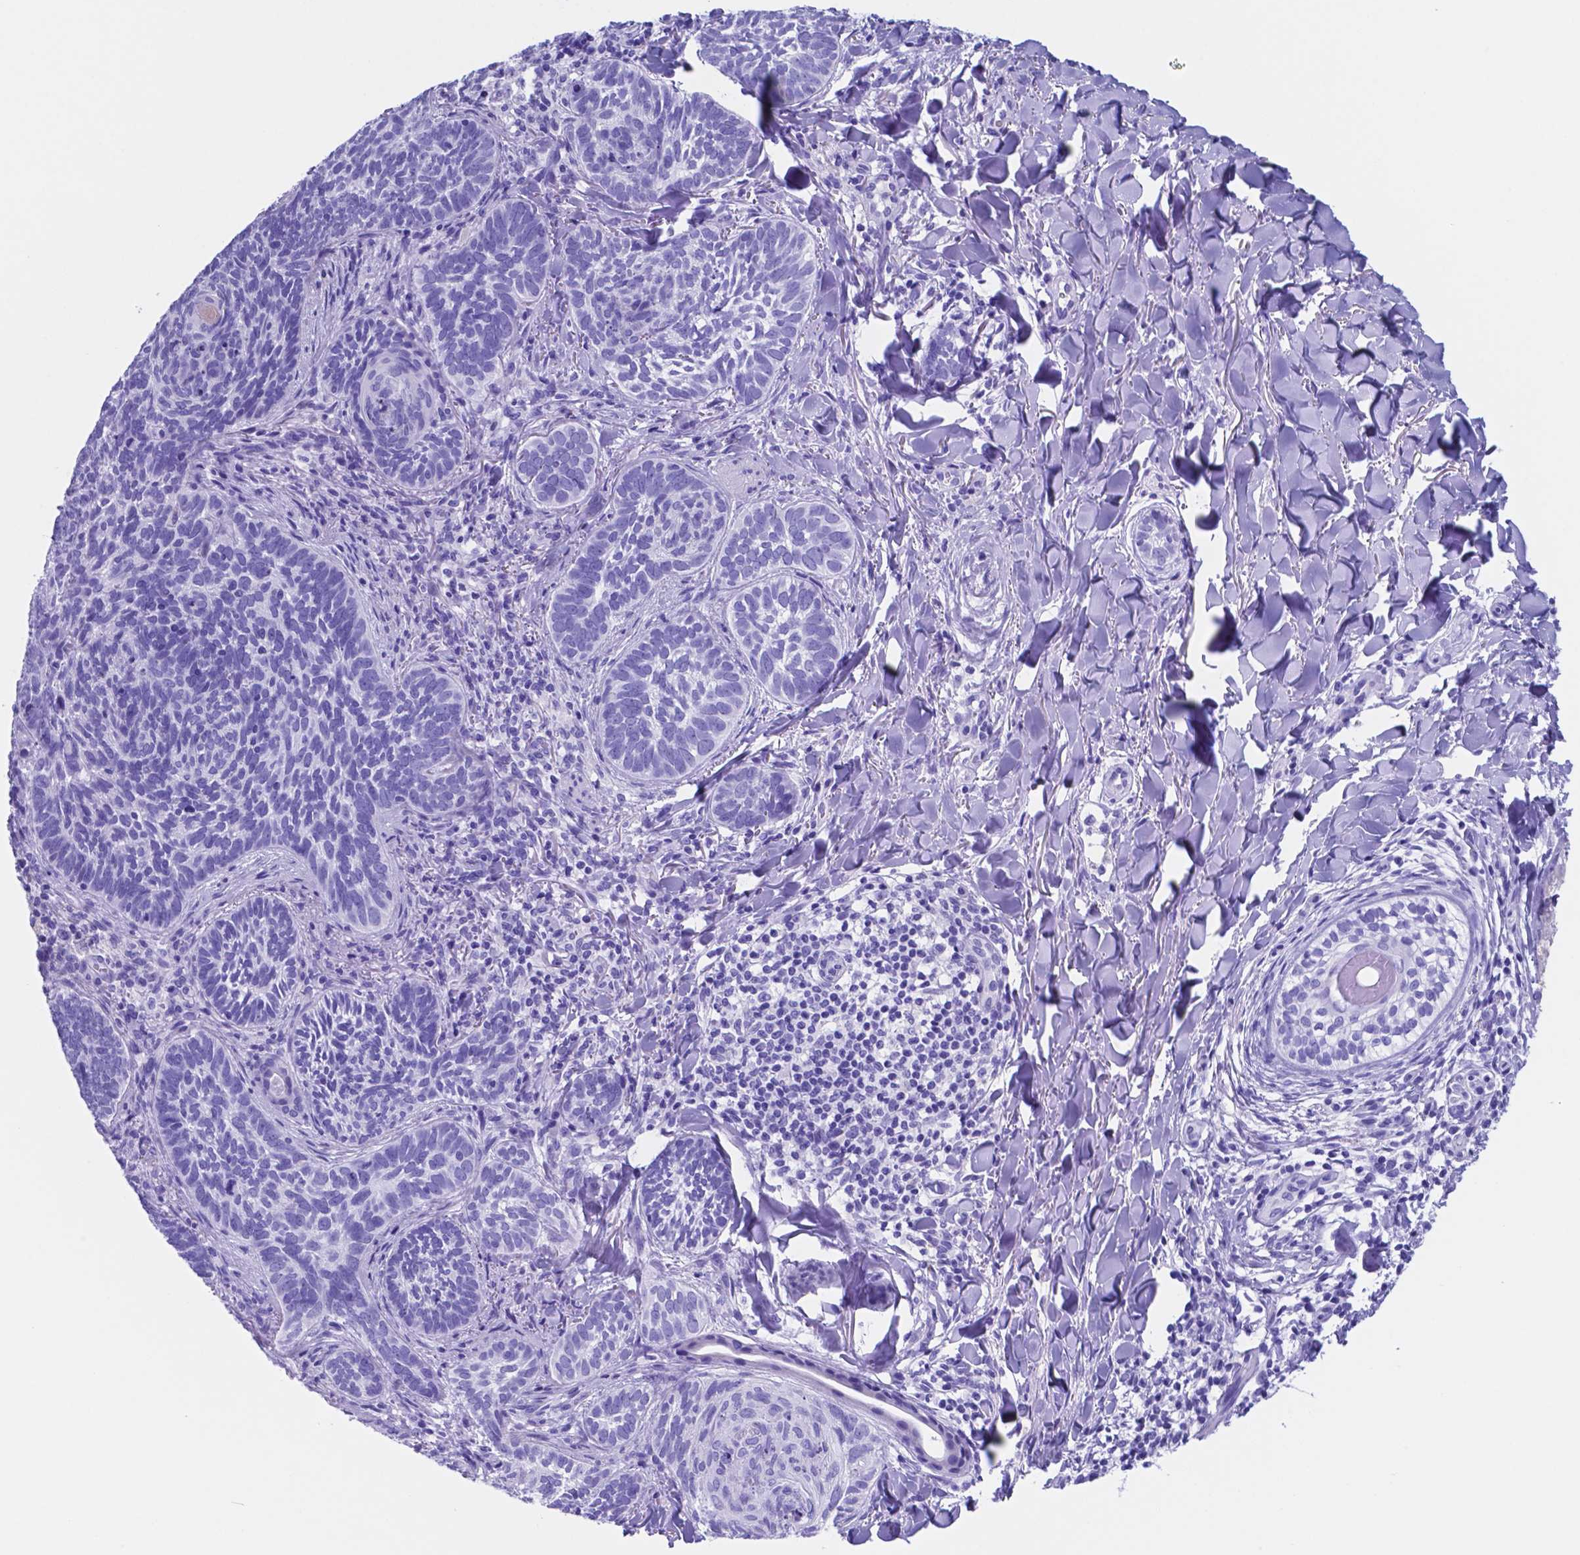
{"staining": {"intensity": "negative", "quantity": "none", "location": "none"}, "tissue": "skin cancer", "cell_type": "Tumor cells", "image_type": "cancer", "snomed": [{"axis": "morphology", "description": "Normal tissue, NOS"}, {"axis": "morphology", "description": "Basal cell carcinoma"}, {"axis": "topography", "description": "Skin"}], "caption": "This is an immunohistochemistry (IHC) photomicrograph of human basal cell carcinoma (skin). There is no staining in tumor cells.", "gene": "DNAAF8", "patient": {"sex": "male", "age": 46}}